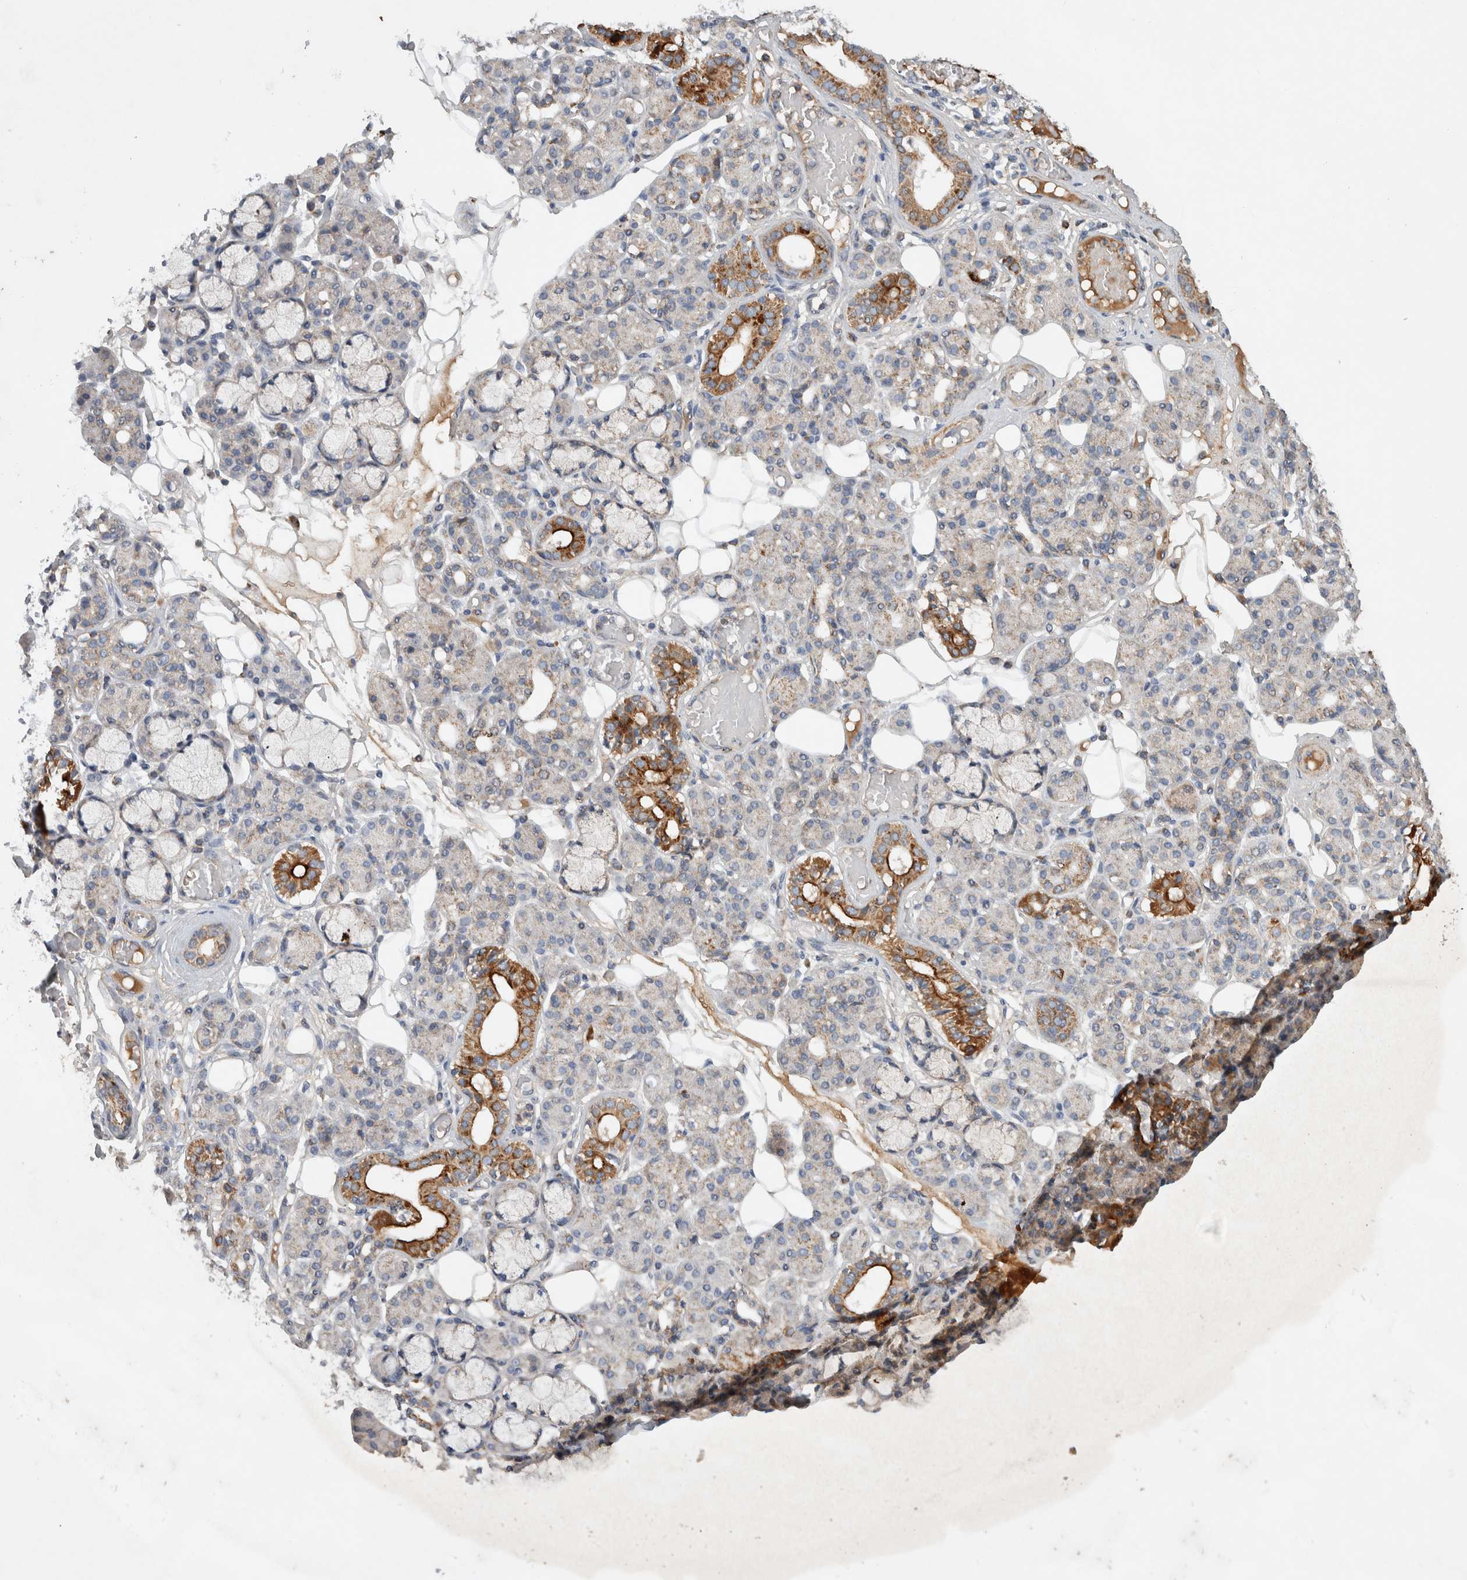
{"staining": {"intensity": "strong", "quantity": "<25%", "location": "cytoplasmic/membranous"}, "tissue": "salivary gland", "cell_type": "Glandular cells", "image_type": "normal", "snomed": [{"axis": "morphology", "description": "Normal tissue, NOS"}, {"axis": "topography", "description": "Salivary gland"}], "caption": "Immunohistochemistry (IHC) (DAB) staining of normal salivary gland reveals strong cytoplasmic/membranous protein staining in about <25% of glandular cells.", "gene": "MRPS28", "patient": {"sex": "male", "age": 63}}